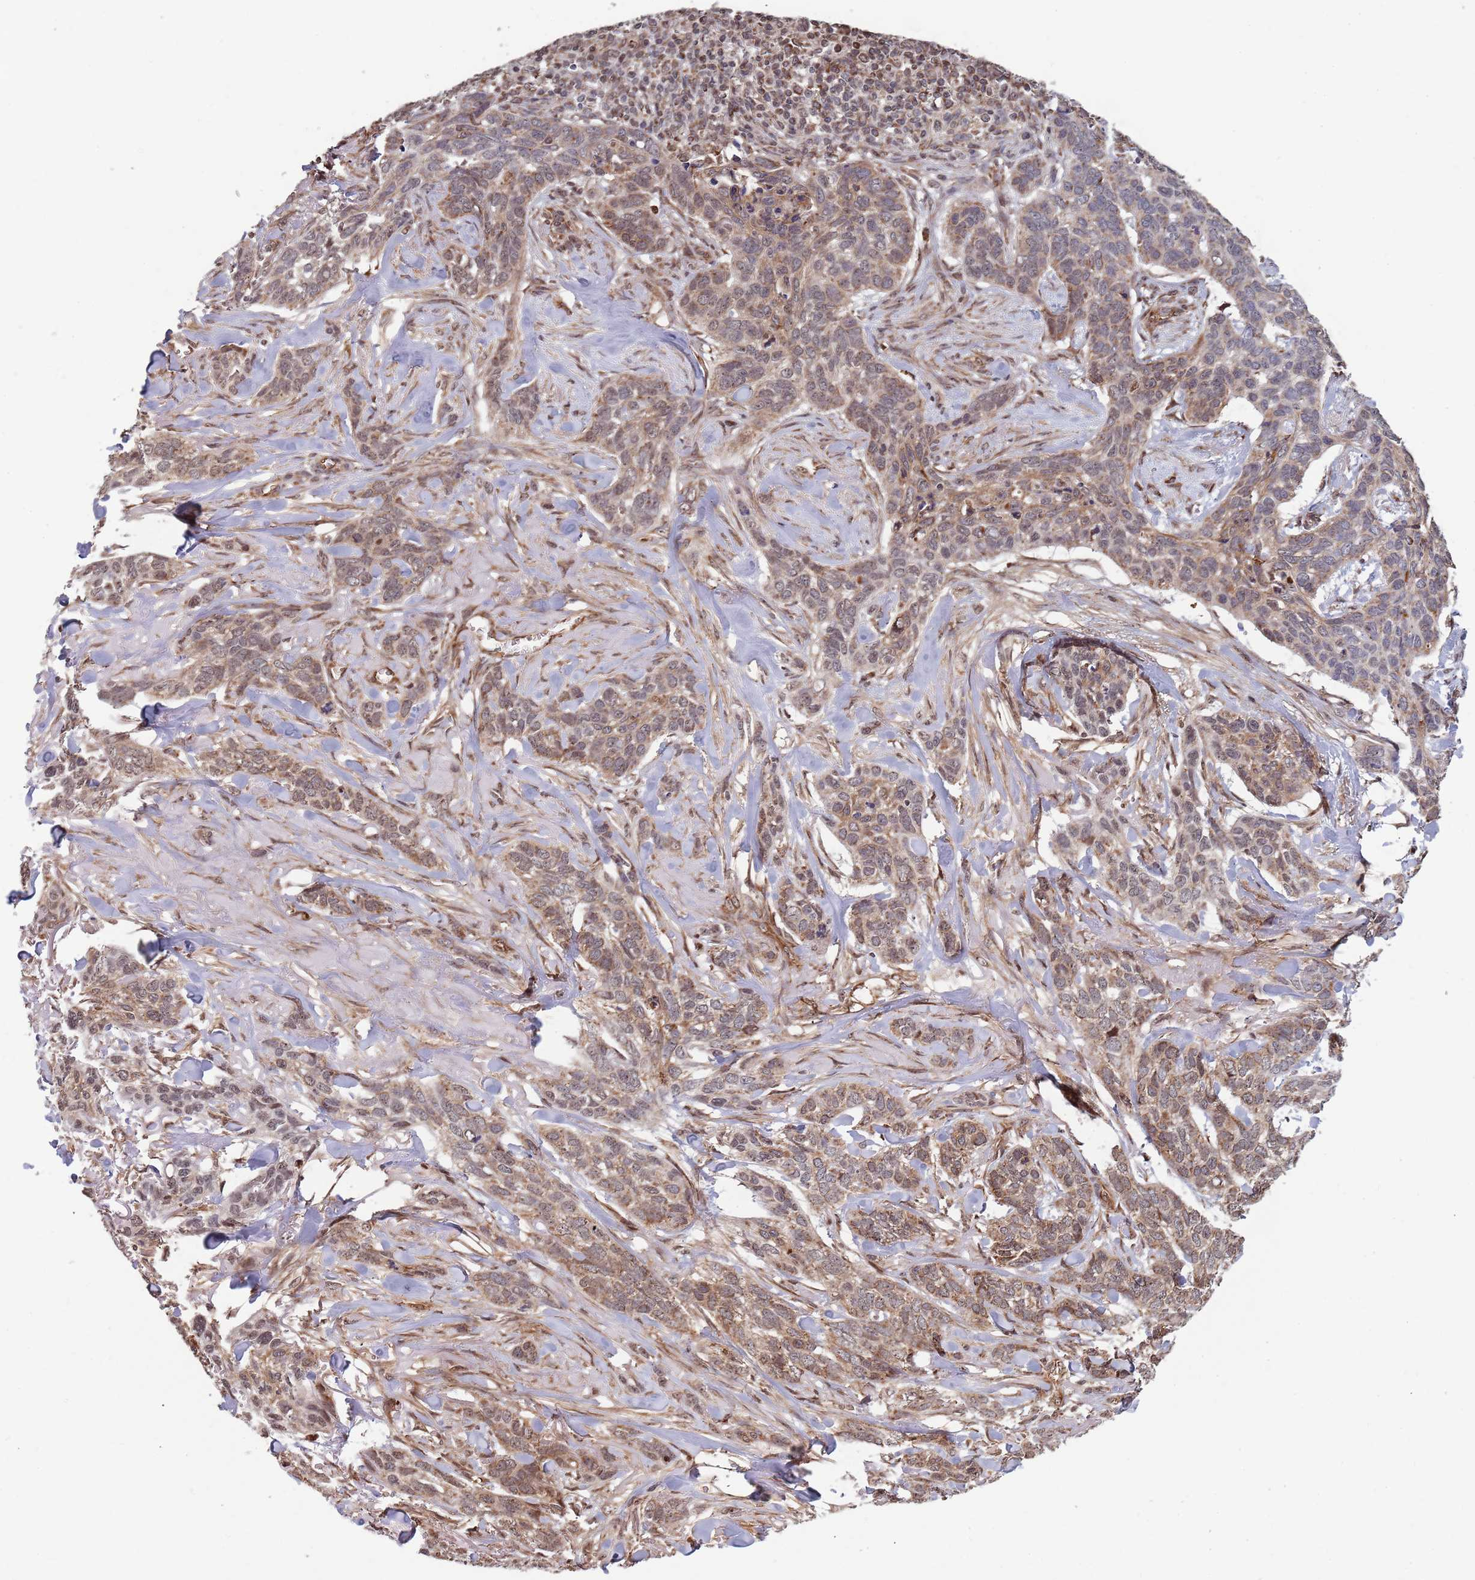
{"staining": {"intensity": "weak", "quantity": ">75%", "location": "cytoplasmic/membranous,nuclear"}, "tissue": "skin cancer", "cell_type": "Tumor cells", "image_type": "cancer", "snomed": [{"axis": "morphology", "description": "Basal cell carcinoma"}, {"axis": "topography", "description": "Skin"}], "caption": "Skin cancer (basal cell carcinoma) stained with a brown dye reveals weak cytoplasmic/membranous and nuclear positive staining in about >75% of tumor cells.", "gene": "DCHS1", "patient": {"sex": "male", "age": 86}}